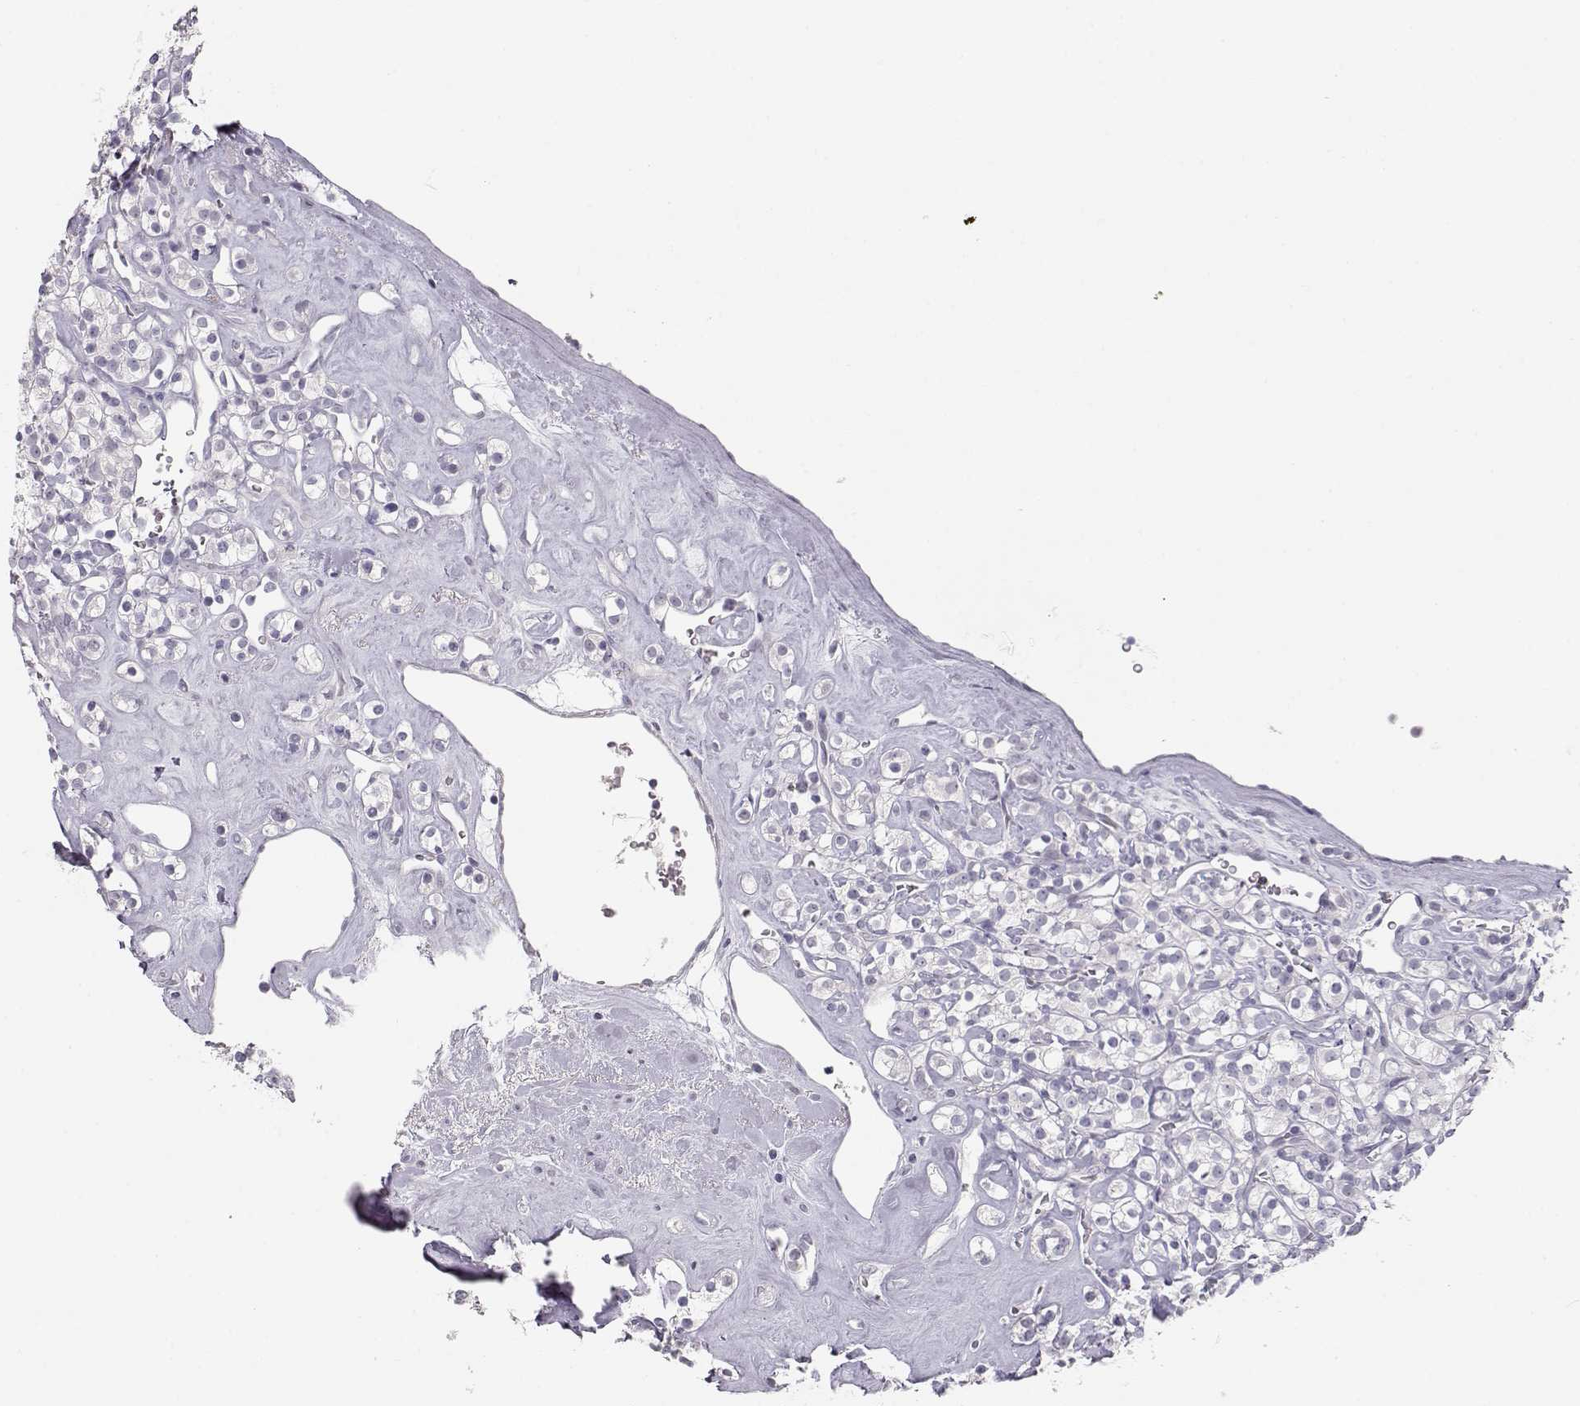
{"staining": {"intensity": "negative", "quantity": "none", "location": "none"}, "tissue": "renal cancer", "cell_type": "Tumor cells", "image_type": "cancer", "snomed": [{"axis": "morphology", "description": "Adenocarcinoma, NOS"}, {"axis": "topography", "description": "Kidney"}], "caption": "Tumor cells show no significant protein positivity in renal cancer (adenocarcinoma).", "gene": "TKTL1", "patient": {"sex": "male", "age": 77}}